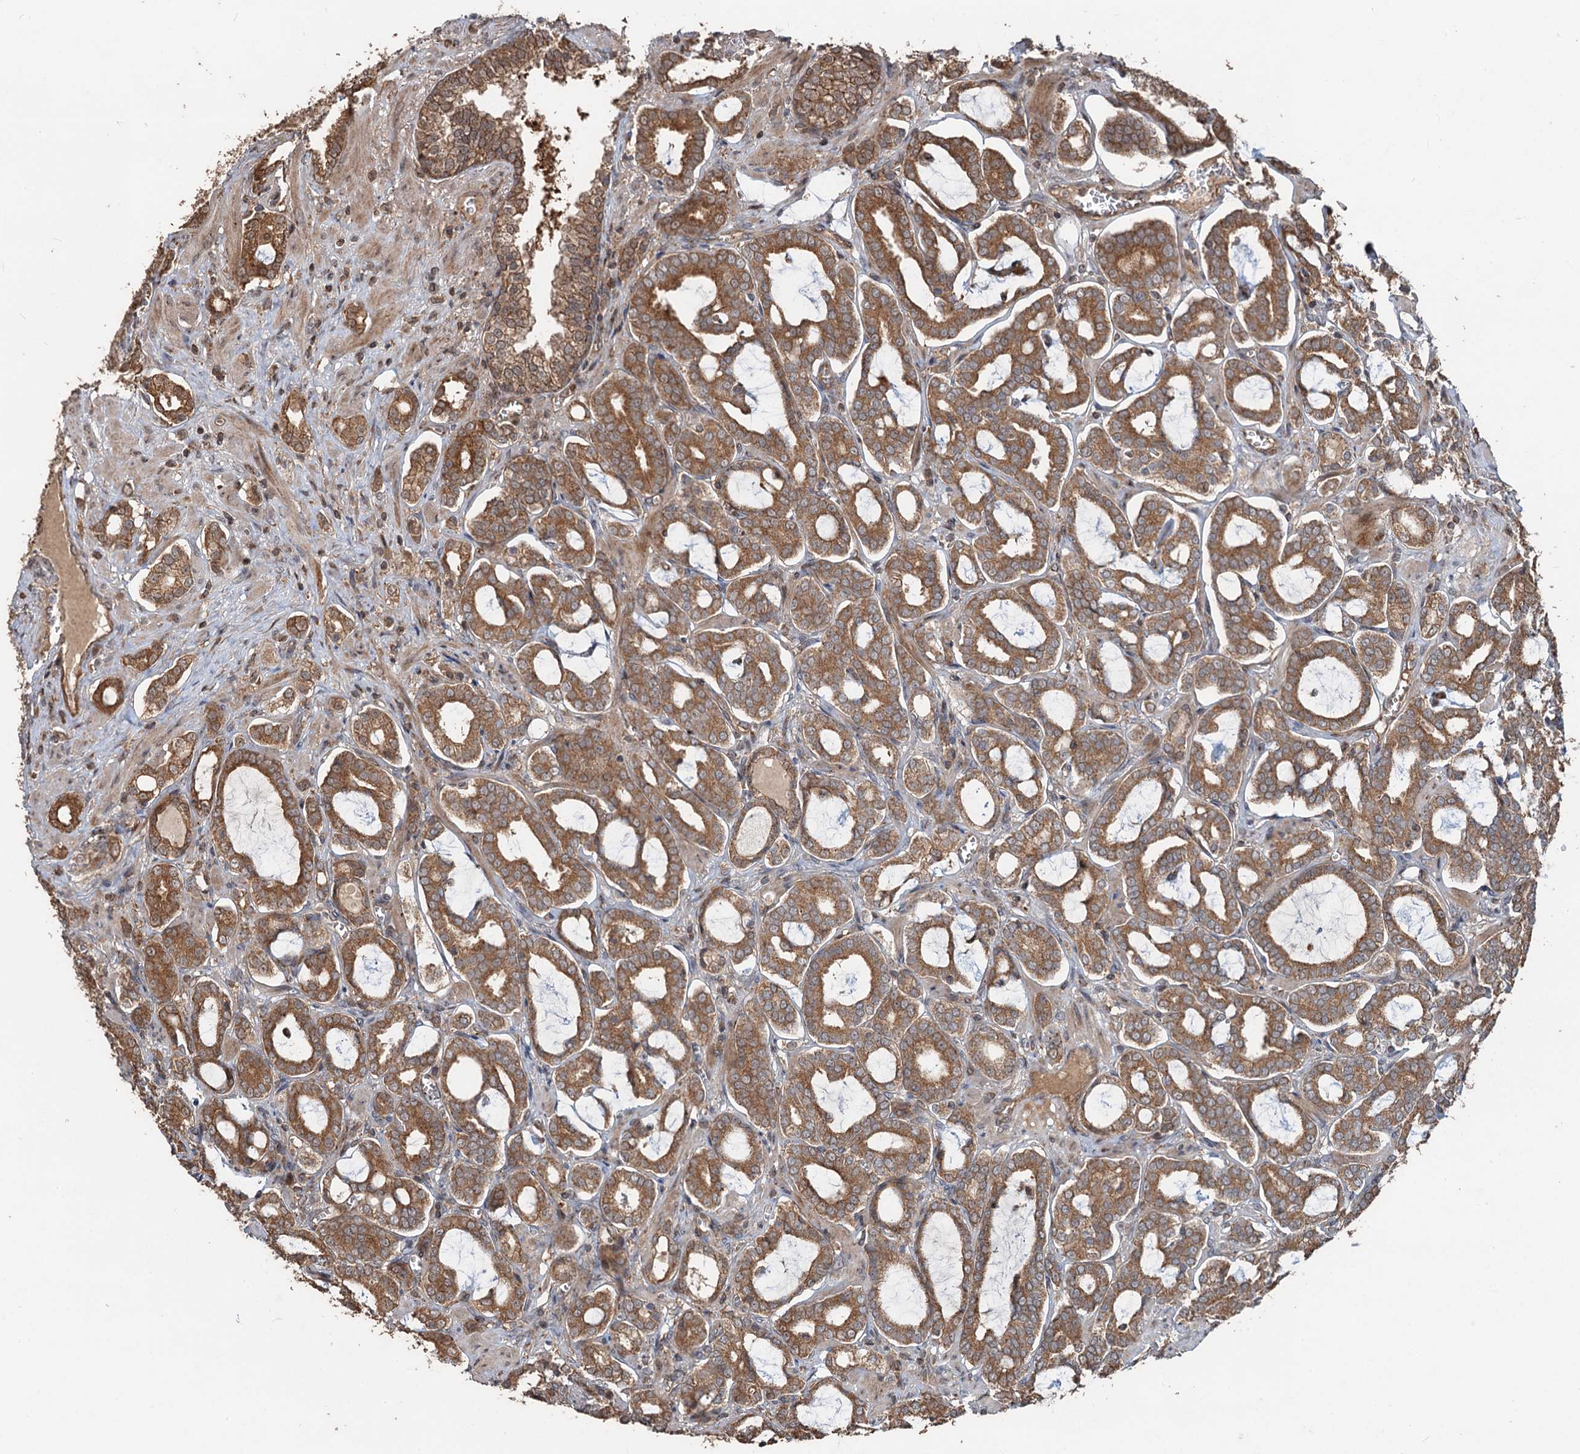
{"staining": {"intensity": "moderate", "quantity": ">75%", "location": "cytoplasmic/membranous"}, "tissue": "prostate cancer", "cell_type": "Tumor cells", "image_type": "cancer", "snomed": [{"axis": "morphology", "description": "Adenocarcinoma, High grade"}, {"axis": "topography", "description": "Prostate and seminal vesicle, NOS"}], "caption": "Immunohistochemical staining of human high-grade adenocarcinoma (prostate) reveals medium levels of moderate cytoplasmic/membranous positivity in approximately >75% of tumor cells.", "gene": "DEXI", "patient": {"sex": "male", "age": 67}}